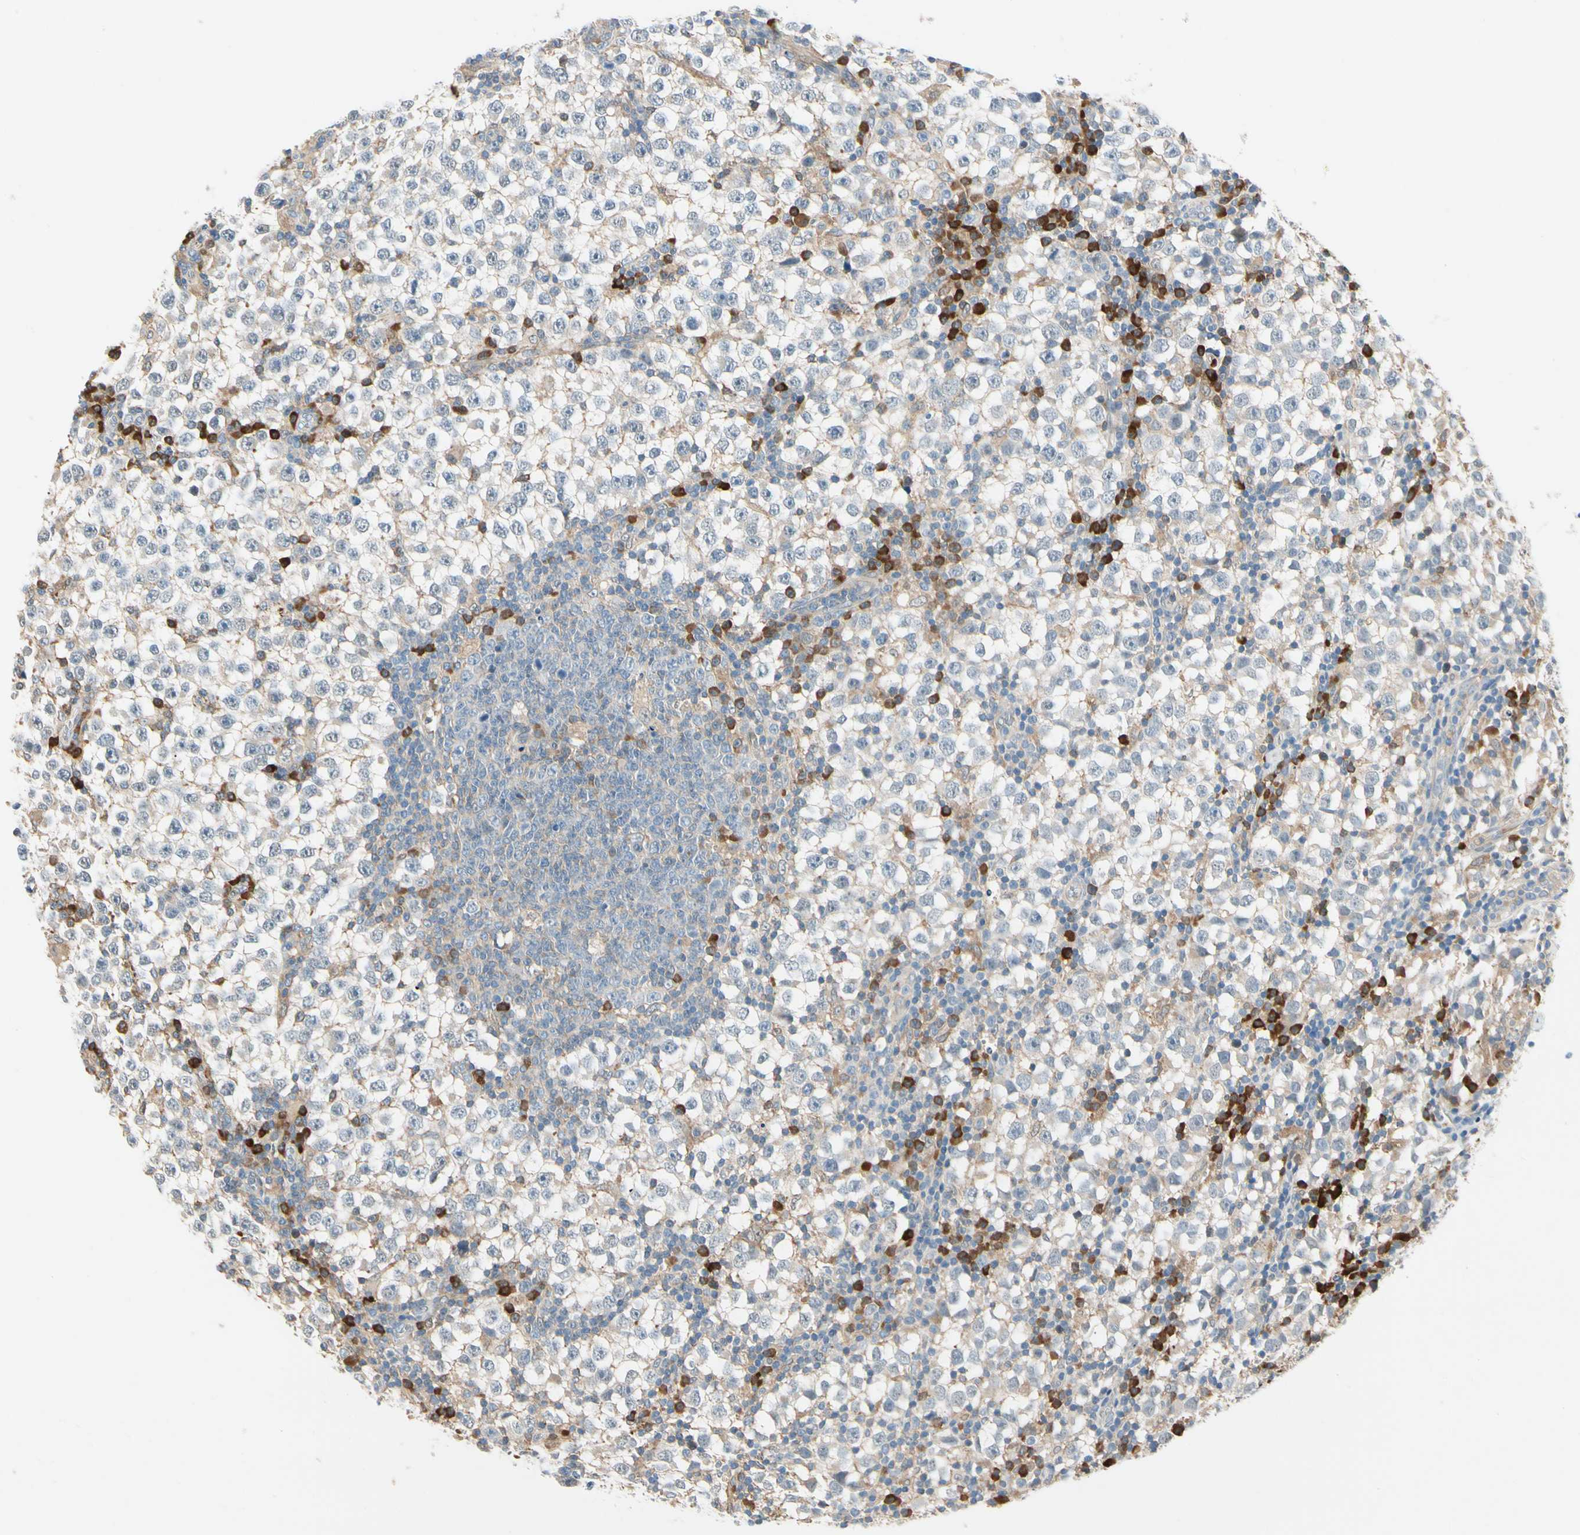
{"staining": {"intensity": "weak", "quantity": "25%-75%", "location": "cytoplasmic/membranous"}, "tissue": "testis cancer", "cell_type": "Tumor cells", "image_type": "cancer", "snomed": [{"axis": "morphology", "description": "Seminoma, NOS"}, {"axis": "topography", "description": "Testis"}], "caption": "Testis cancer (seminoma) stained for a protein shows weak cytoplasmic/membranous positivity in tumor cells. Immunohistochemistry stains the protein in brown and the nuclei are stained blue.", "gene": "WIPI1", "patient": {"sex": "male", "age": 65}}